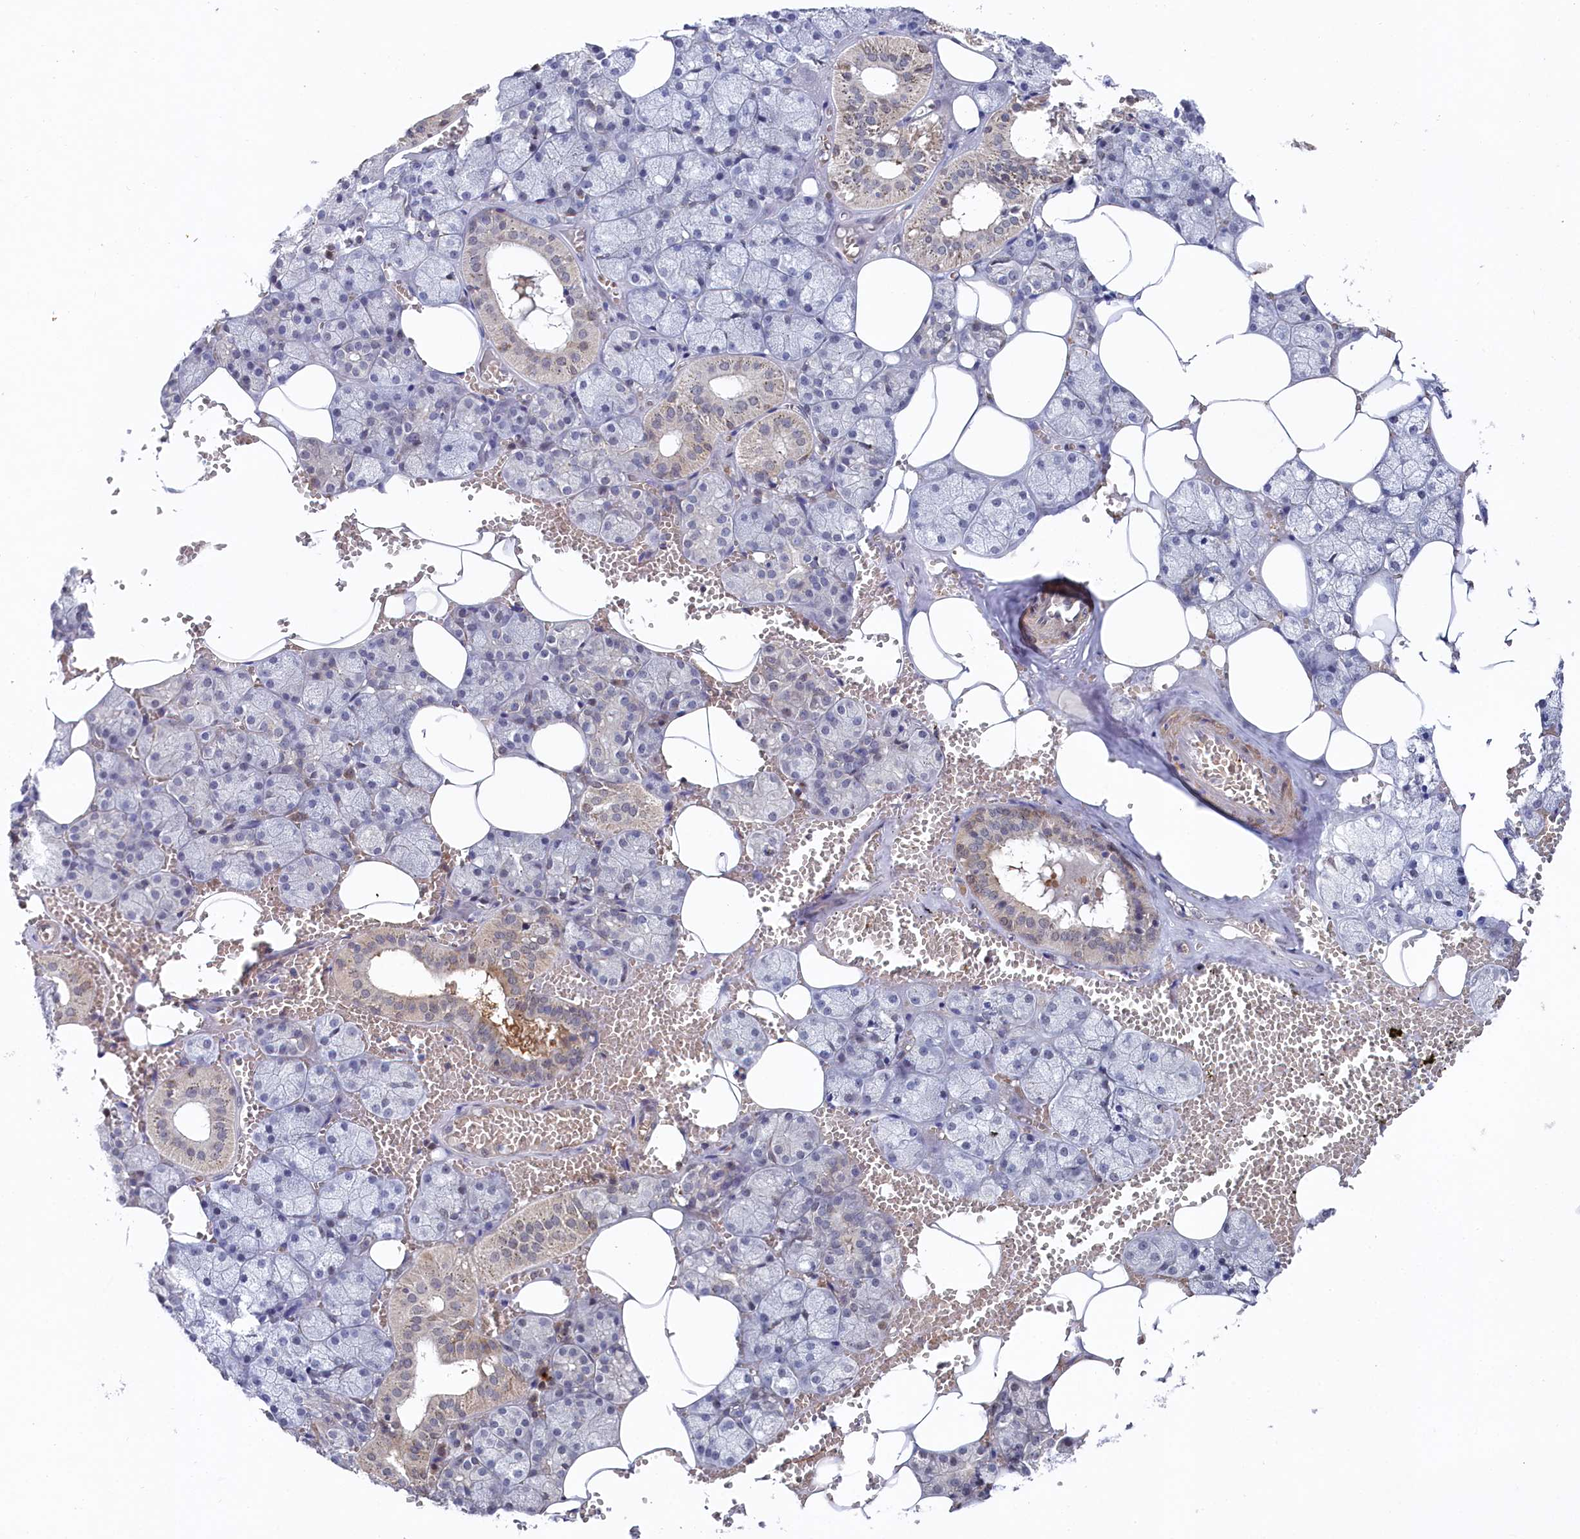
{"staining": {"intensity": "negative", "quantity": "none", "location": "none"}, "tissue": "salivary gland", "cell_type": "Glandular cells", "image_type": "normal", "snomed": [{"axis": "morphology", "description": "Normal tissue, NOS"}, {"axis": "topography", "description": "Salivary gland"}], "caption": "IHC histopathology image of unremarkable human salivary gland stained for a protein (brown), which shows no positivity in glandular cells.", "gene": "TIGD4", "patient": {"sex": "male", "age": 62}}